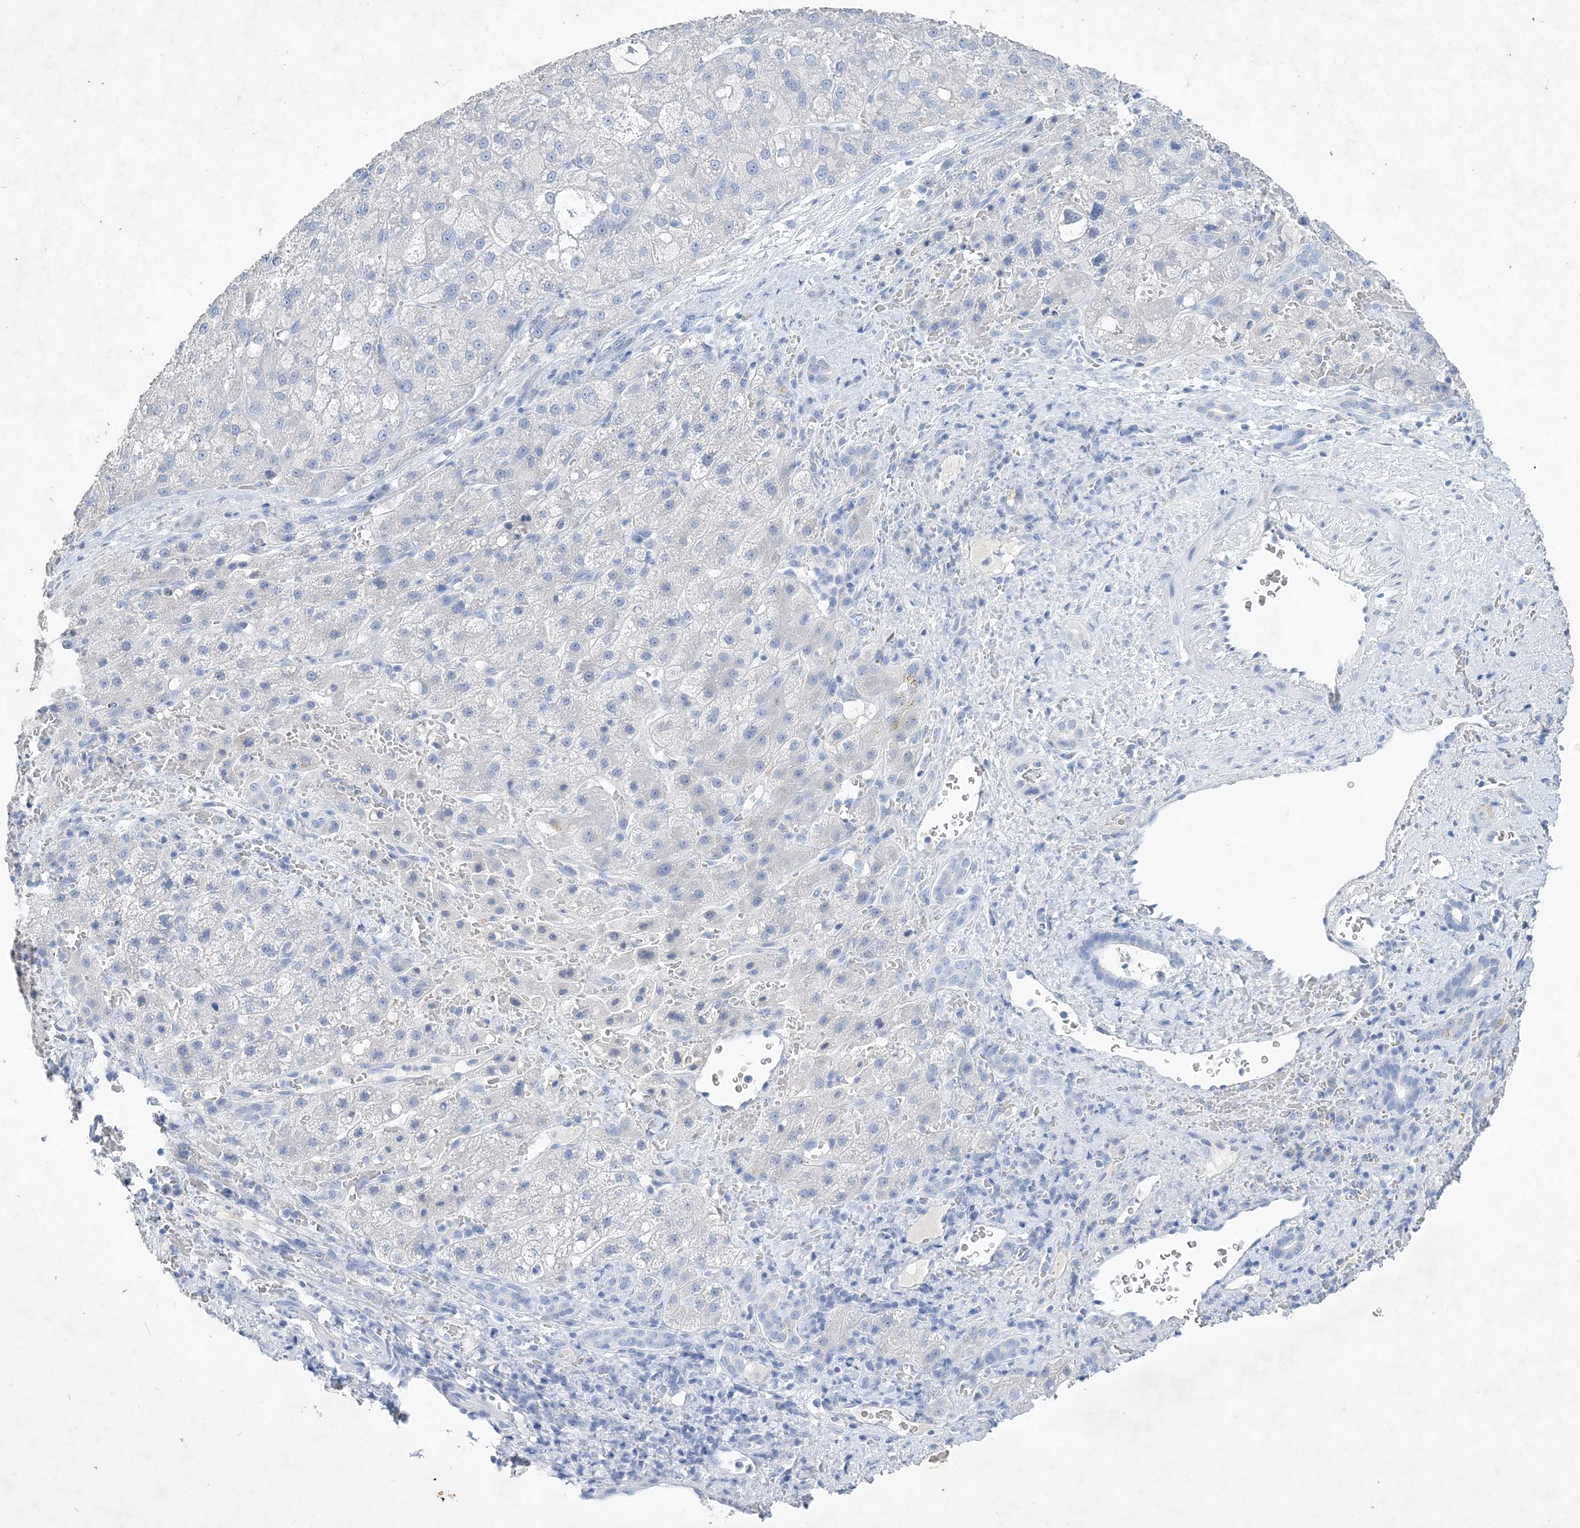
{"staining": {"intensity": "negative", "quantity": "none", "location": "none"}, "tissue": "liver cancer", "cell_type": "Tumor cells", "image_type": "cancer", "snomed": [{"axis": "morphology", "description": "Carcinoma, Hepatocellular, NOS"}, {"axis": "topography", "description": "Liver"}], "caption": "IHC histopathology image of neoplastic tissue: human liver hepatocellular carcinoma stained with DAB (3,3'-diaminobenzidine) demonstrates no significant protein staining in tumor cells. (DAB IHC, high magnification).", "gene": "COPS8", "patient": {"sex": "male", "age": 57}}